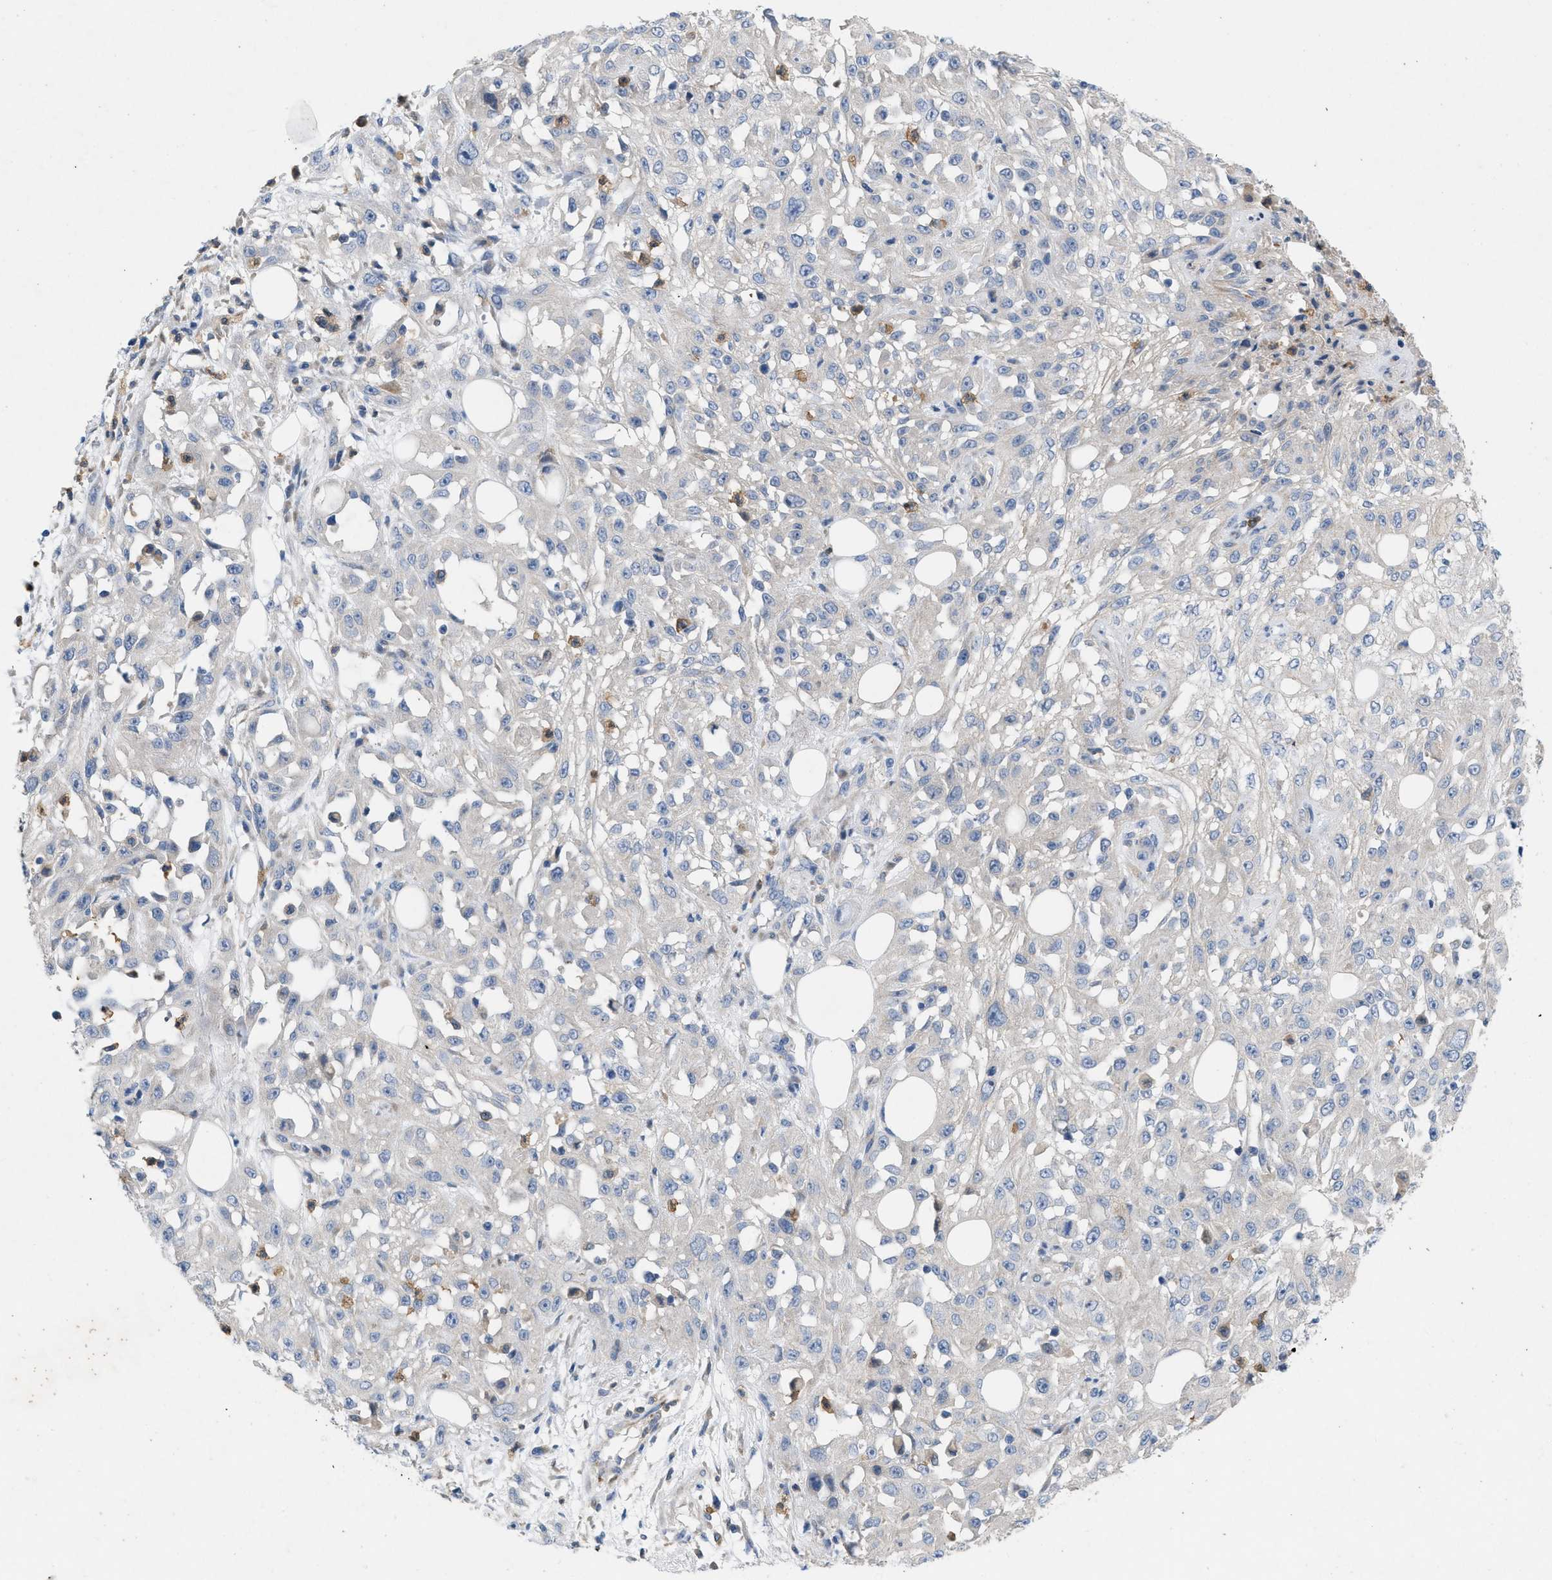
{"staining": {"intensity": "negative", "quantity": "none", "location": "none"}, "tissue": "skin cancer", "cell_type": "Tumor cells", "image_type": "cancer", "snomed": [{"axis": "morphology", "description": "Squamous cell carcinoma, NOS"}, {"axis": "morphology", "description": "Squamous cell carcinoma, metastatic, NOS"}, {"axis": "topography", "description": "Skin"}, {"axis": "topography", "description": "Lymph node"}], "caption": "Tumor cells are negative for protein expression in human skin cancer (squamous cell carcinoma). Nuclei are stained in blue.", "gene": "PLPPR5", "patient": {"sex": "male", "age": 75}}